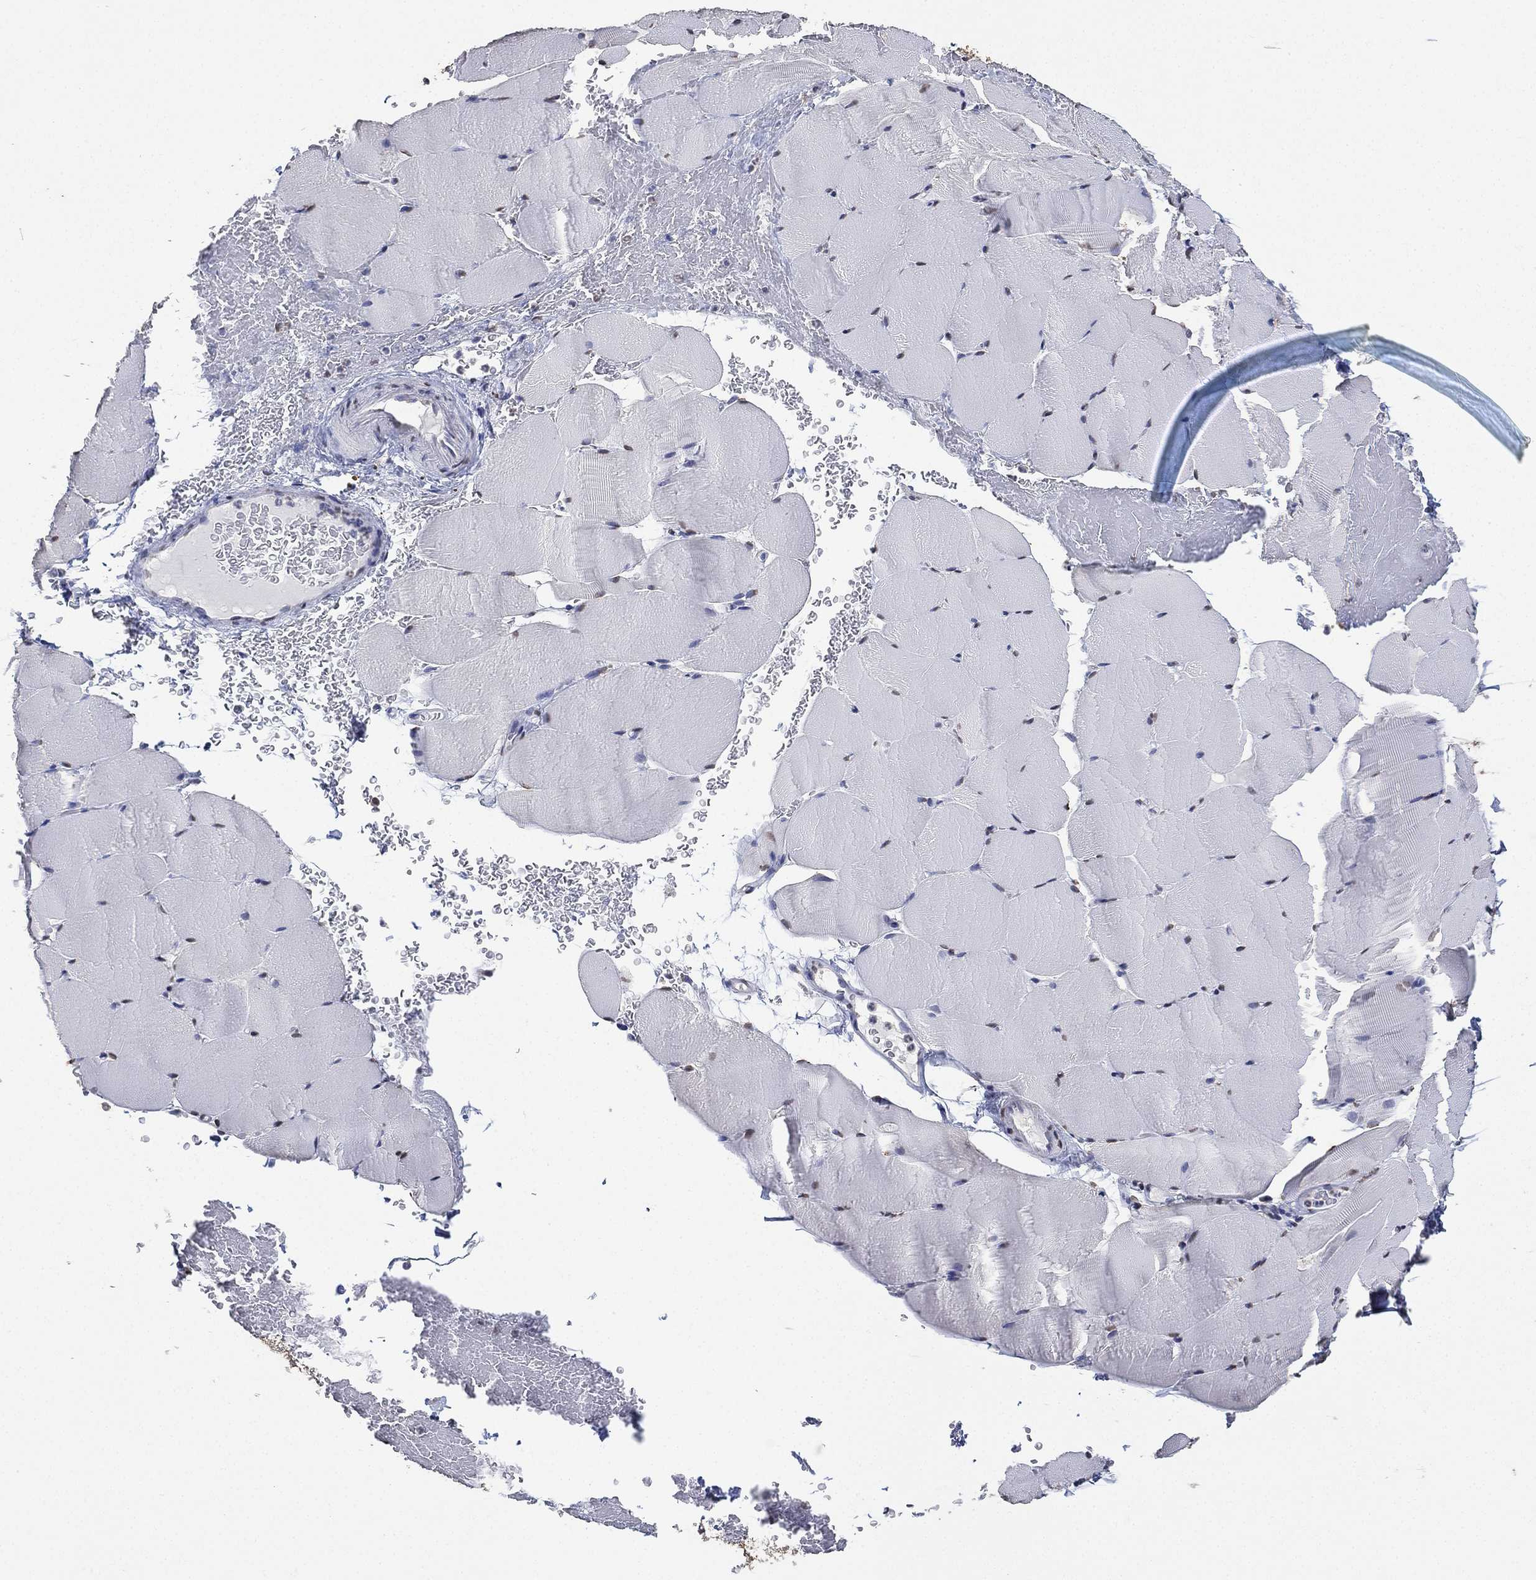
{"staining": {"intensity": "weak", "quantity": "<25%", "location": "nuclear"}, "tissue": "skeletal muscle", "cell_type": "Myocytes", "image_type": "normal", "snomed": [{"axis": "morphology", "description": "Normal tissue, NOS"}, {"axis": "topography", "description": "Skeletal muscle"}], "caption": "High power microscopy image of an IHC micrograph of unremarkable skeletal muscle, revealing no significant positivity in myocytes.", "gene": "ALDH7A1", "patient": {"sex": "female", "age": 37}}